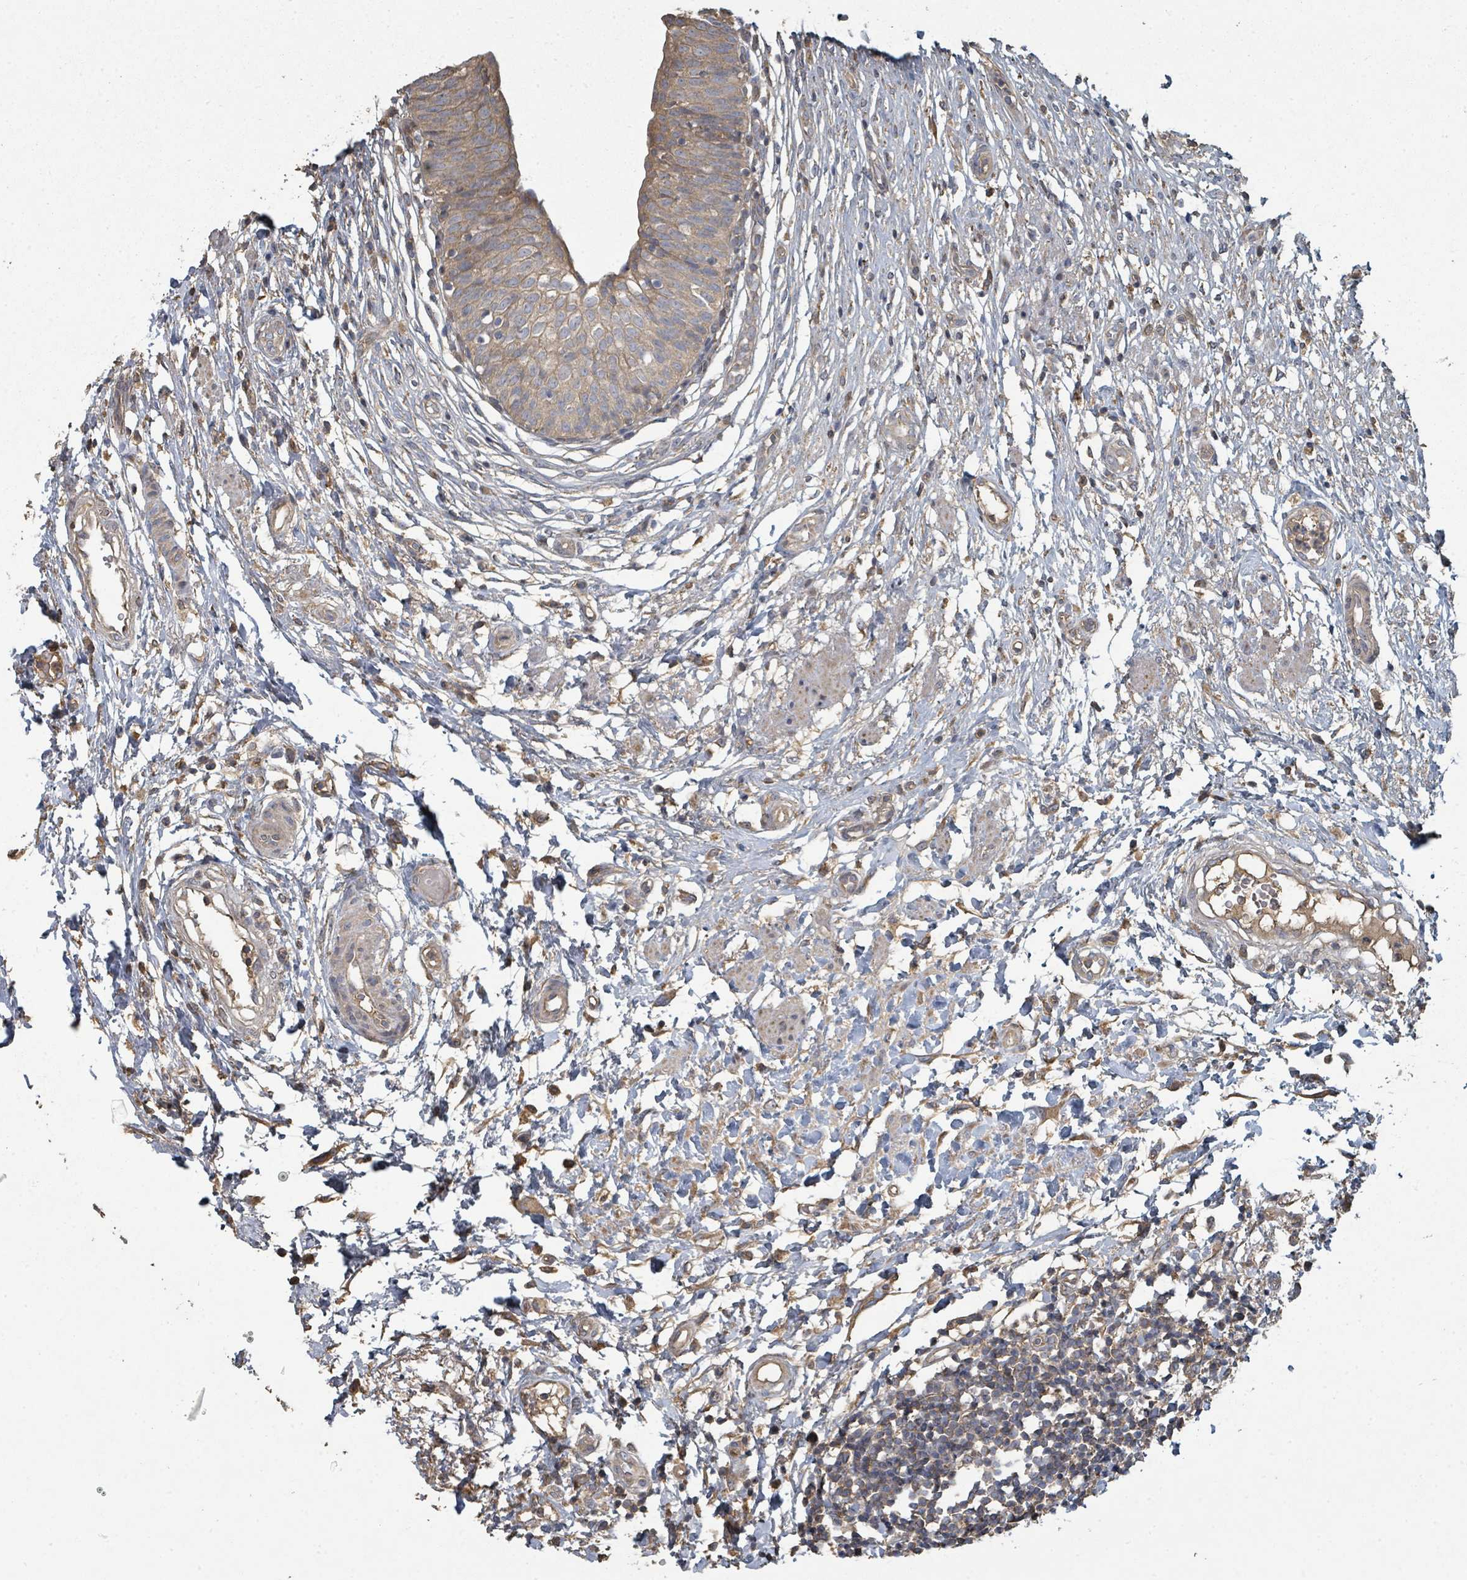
{"staining": {"intensity": "moderate", "quantity": ">75%", "location": "cytoplasmic/membranous"}, "tissue": "urinary bladder", "cell_type": "Urothelial cells", "image_type": "normal", "snomed": [{"axis": "morphology", "description": "Normal tissue, NOS"}, {"axis": "topography", "description": "Urinary bladder"}], "caption": "Immunohistochemistry (IHC) (DAB) staining of normal human urinary bladder exhibits moderate cytoplasmic/membranous protein expression in about >75% of urothelial cells.", "gene": "WDFY1", "patient": {"sex": "male", "age": 55}}